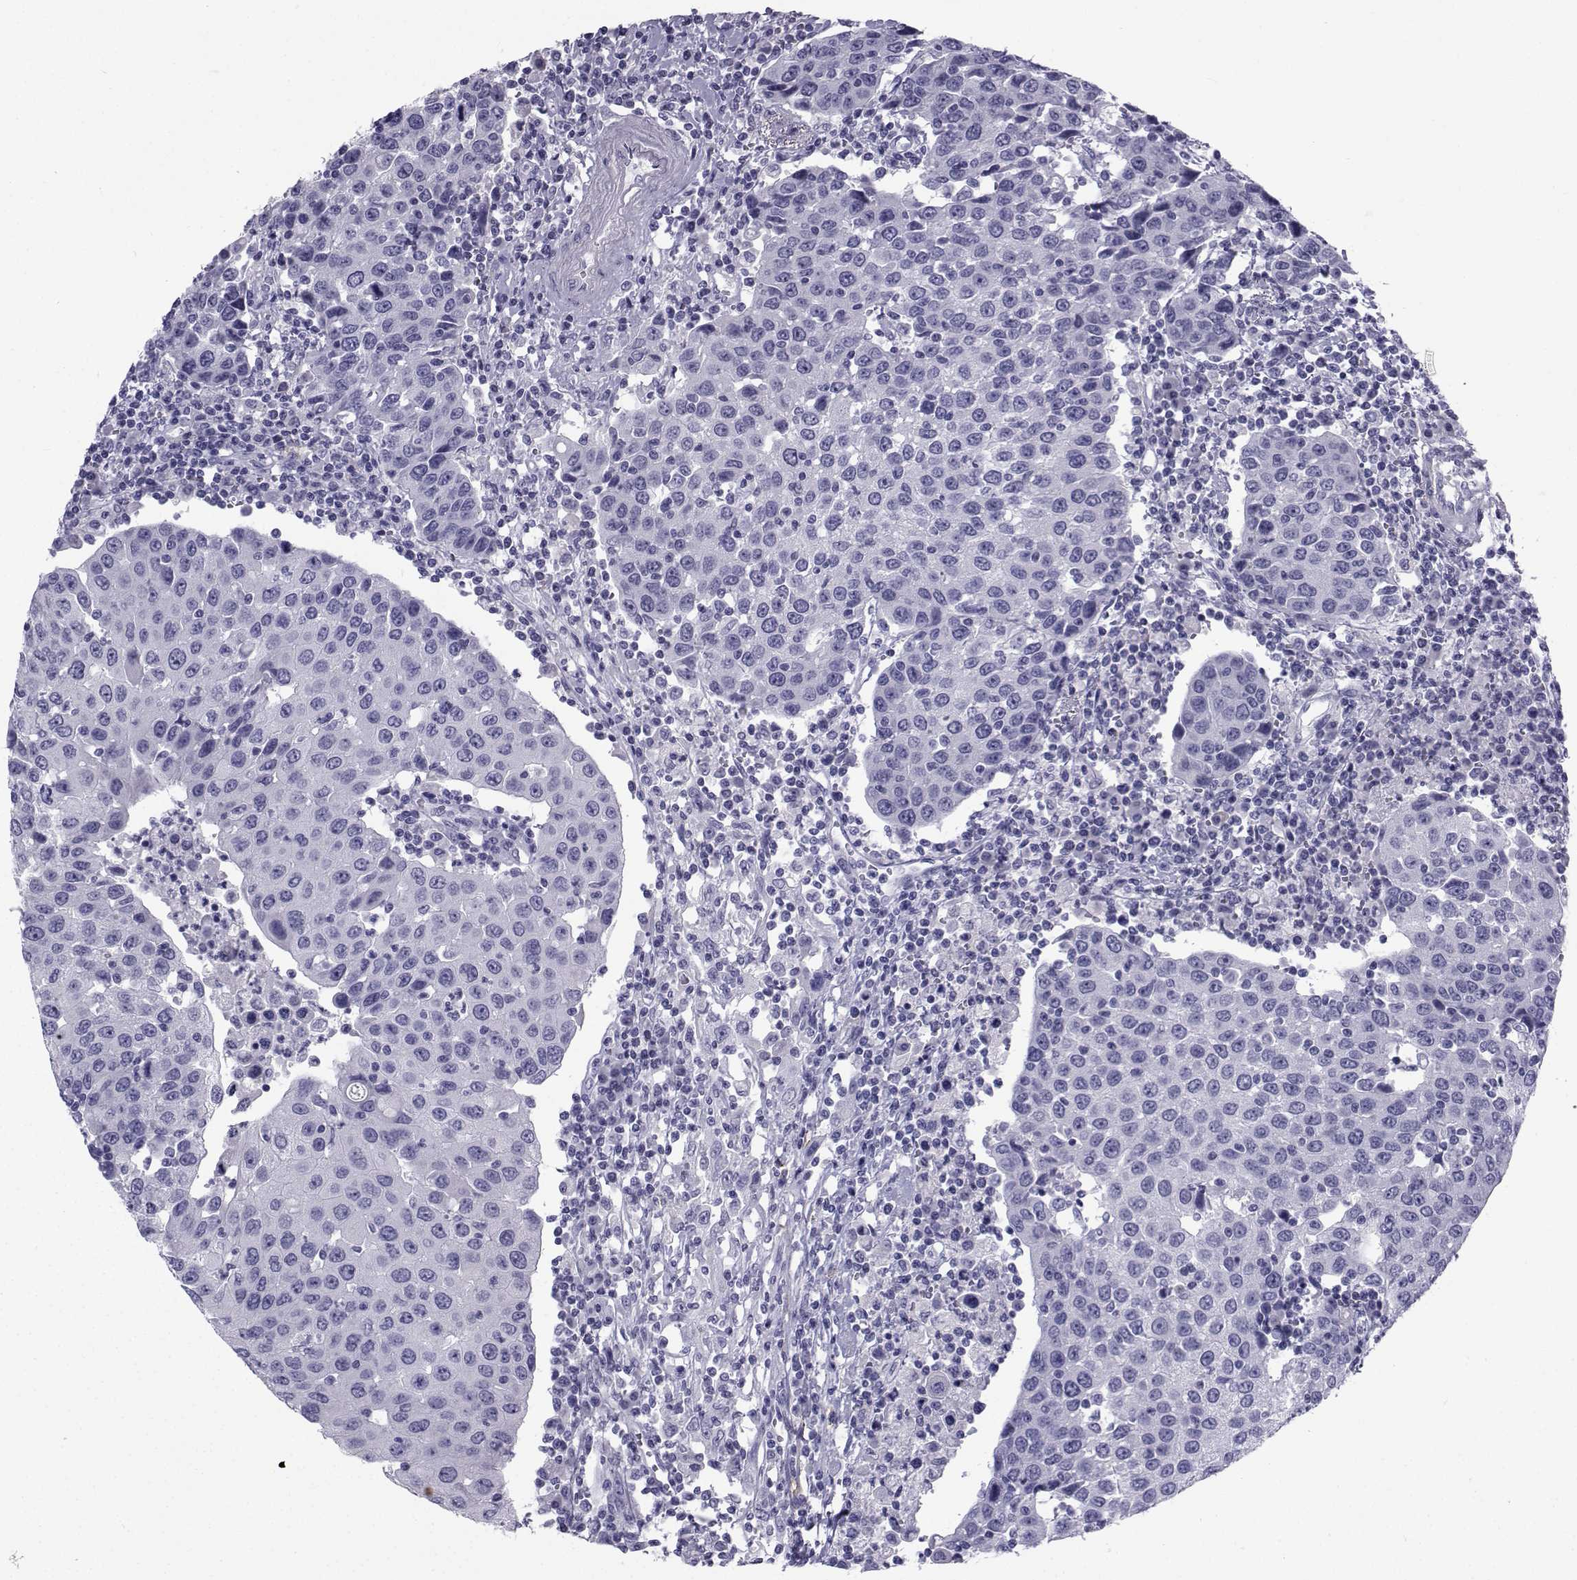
{"staining": {"intensity": "negative", "quantity": "none", "location": "none"}, "tissue": "urothelial cancer", "cell_type": "Tumor cells", "image_type": "cancer", "snomed": [{"axis": "morphology", "description": "Urothelial carcinoma, High grade"}, {"axis": "topography", "description": "Urinary bladder"}], "caption": "Immunohistochemistry of human urothelial cancer reveals no staining in tumor cells.", "gene": "SPANXD", "patient": {"sex": "female", "age": 85}}